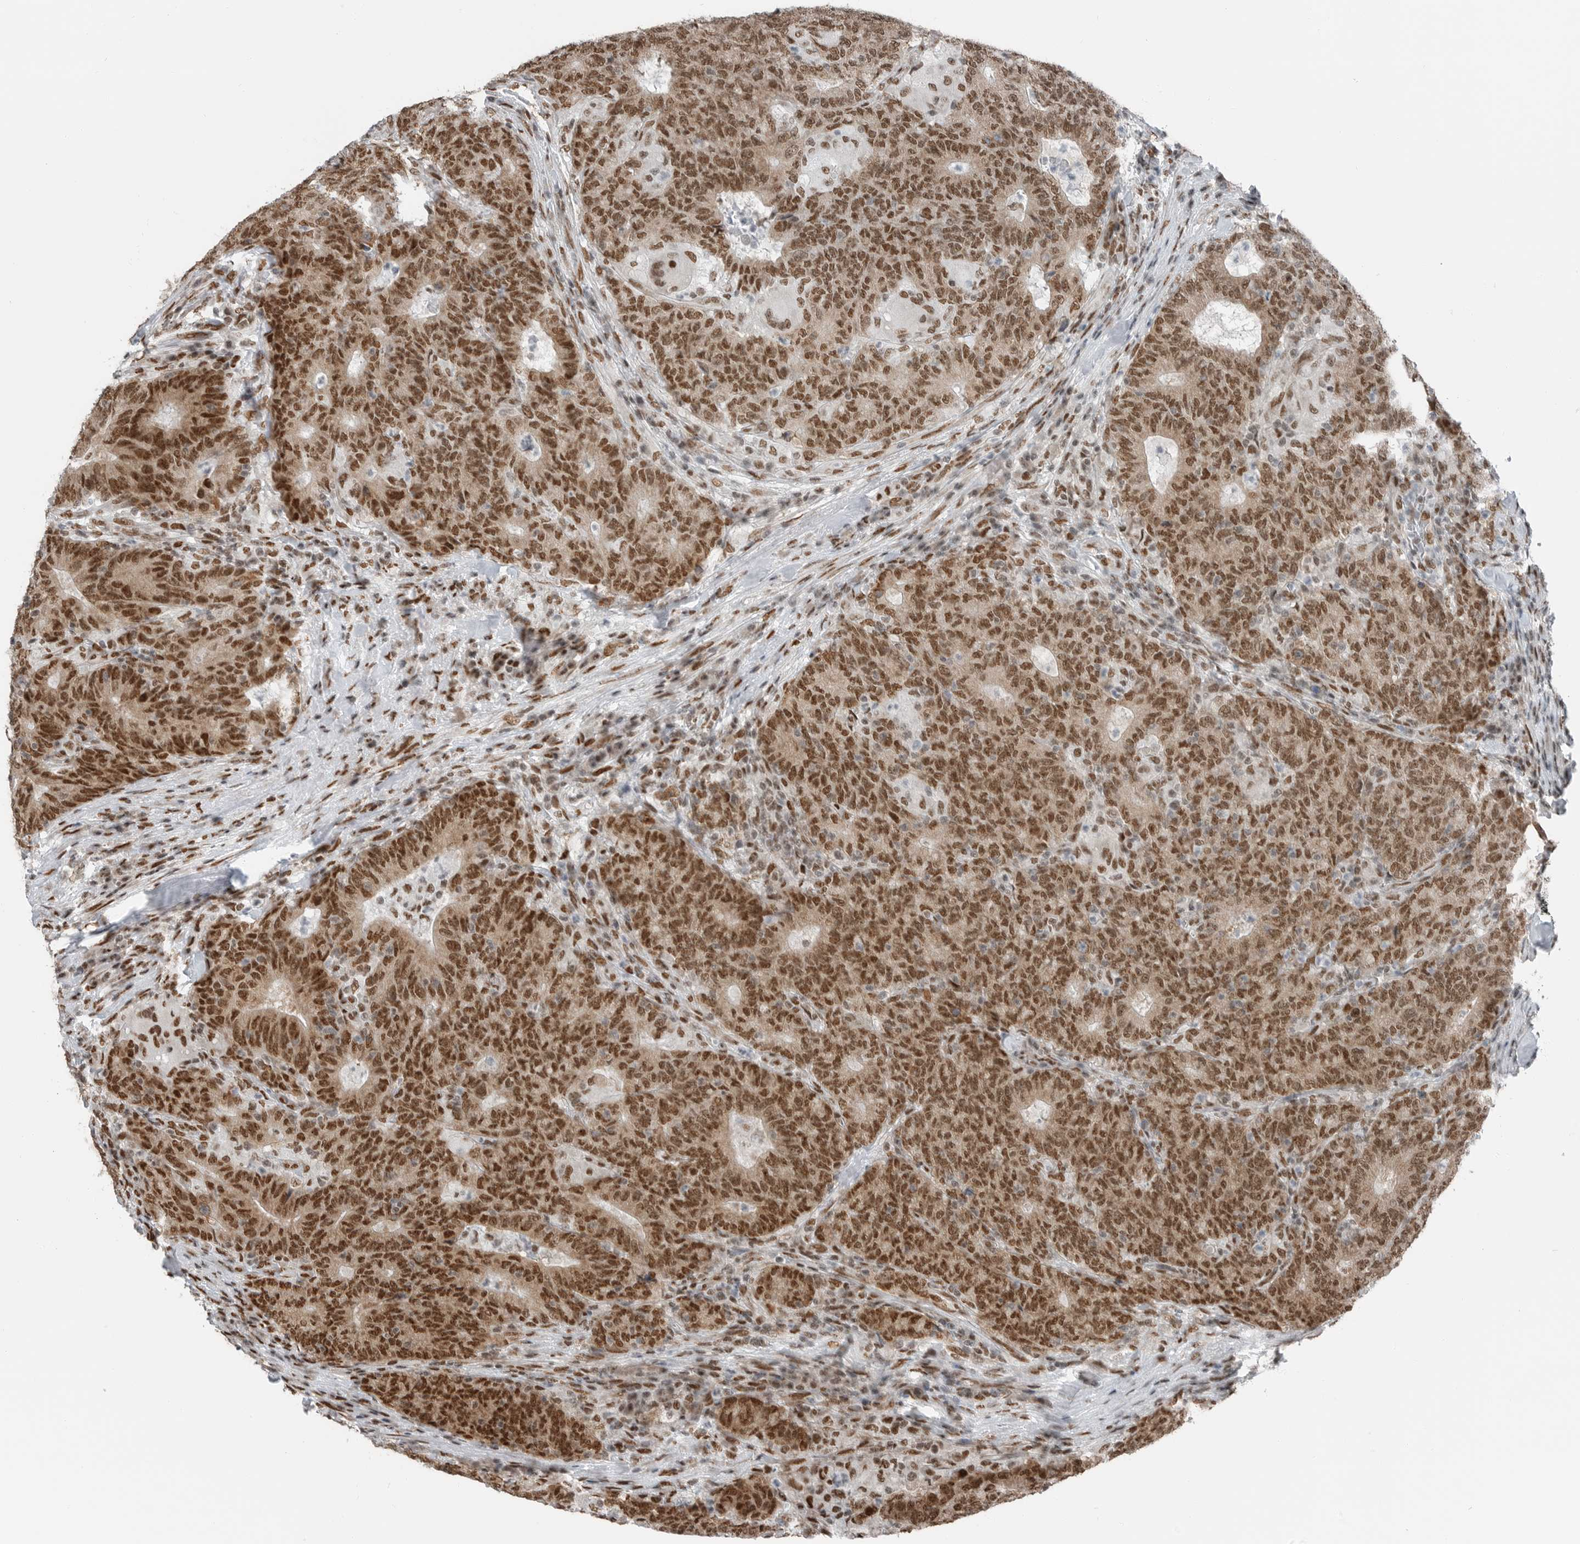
{"staining": {"intensity": "strong", "quantity": ">75%", "location": "nuclear"}, "tissue": "colorectal cancer", "cell_type": "Tumor cells", "image_type": "cancer", "snomed": [{"axis": "morphology", "description": "Normal tissue, NOS"}, {"axis": "morphology", "description": "Adenocarcinoma, NOS"}, {"axis": "topography", "description": "Colon"}], "caption": "Colorectal adenocarcinoma stained for a protein exhibits strong nuclear positivity in tumor cells.", "gene": "BLZF1", "patient": {"sex": "female", "age": 75}}